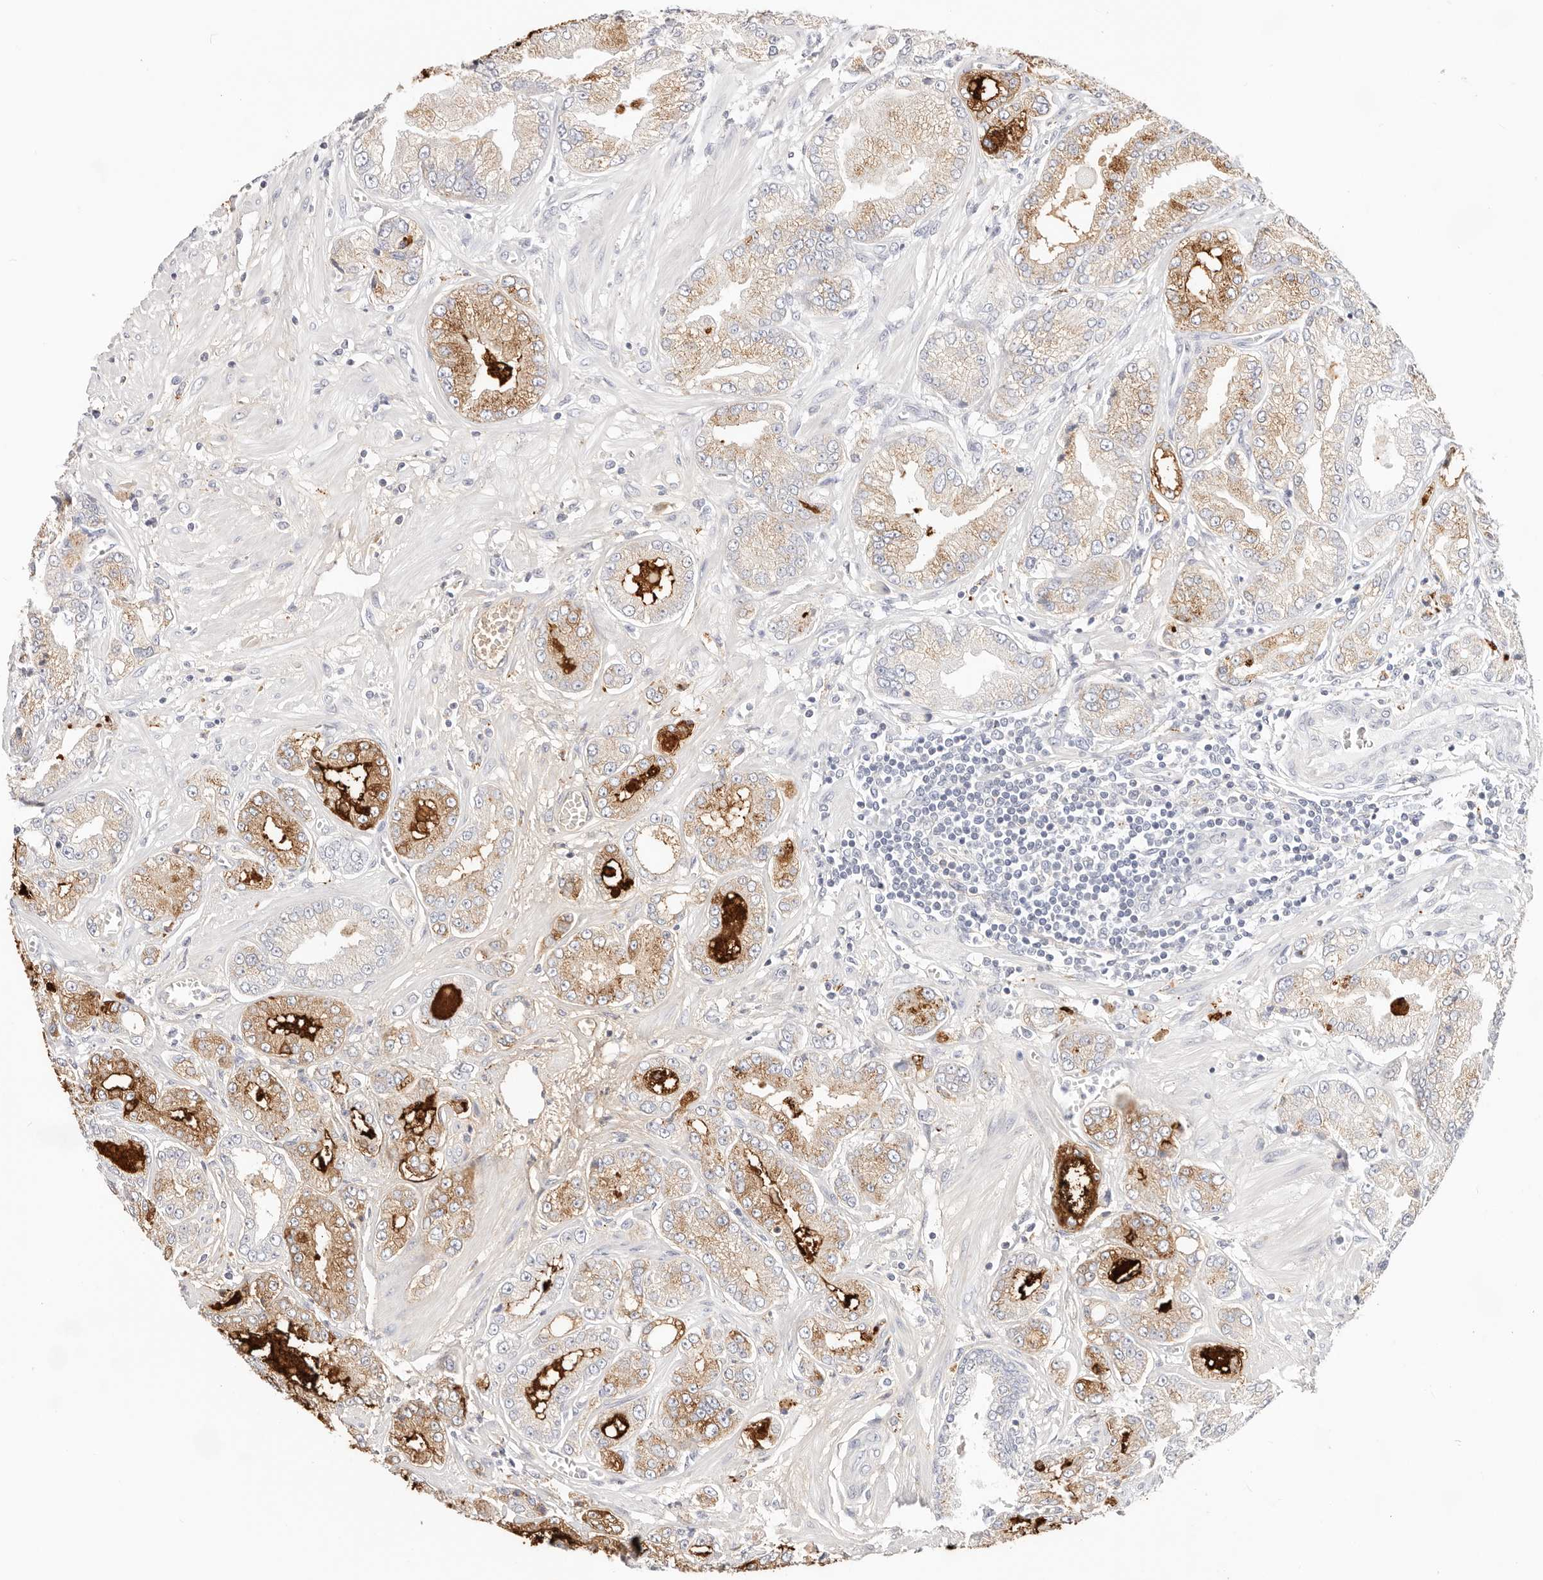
{"staining": {"intensity": "moderate", "quantity": "25%-75%", "location": "cytoplasmic/membranous"}, "tissue": "prostate cancer", "cell_type": "Tumor cells", "image_type": "cancer", "snomed": [{"axis": "morphology", "description": "Adenocarcinoma, Low grade"}, {"axis": "topography", "description": "Prostate"}], "caption": "Prostate adenocarcinoma (low-grade) was stained to show a protein in brown. There is medium levels of moderate cytoplasmic/membranous expression in approximately 25%-75% of tumor cells. Immunohistochemistry (ihc) stains the protein of interest in brown and the nuclei are stained blue.", "gene": "STKLD1", "patient": {"sex": "male", "age": 62}}